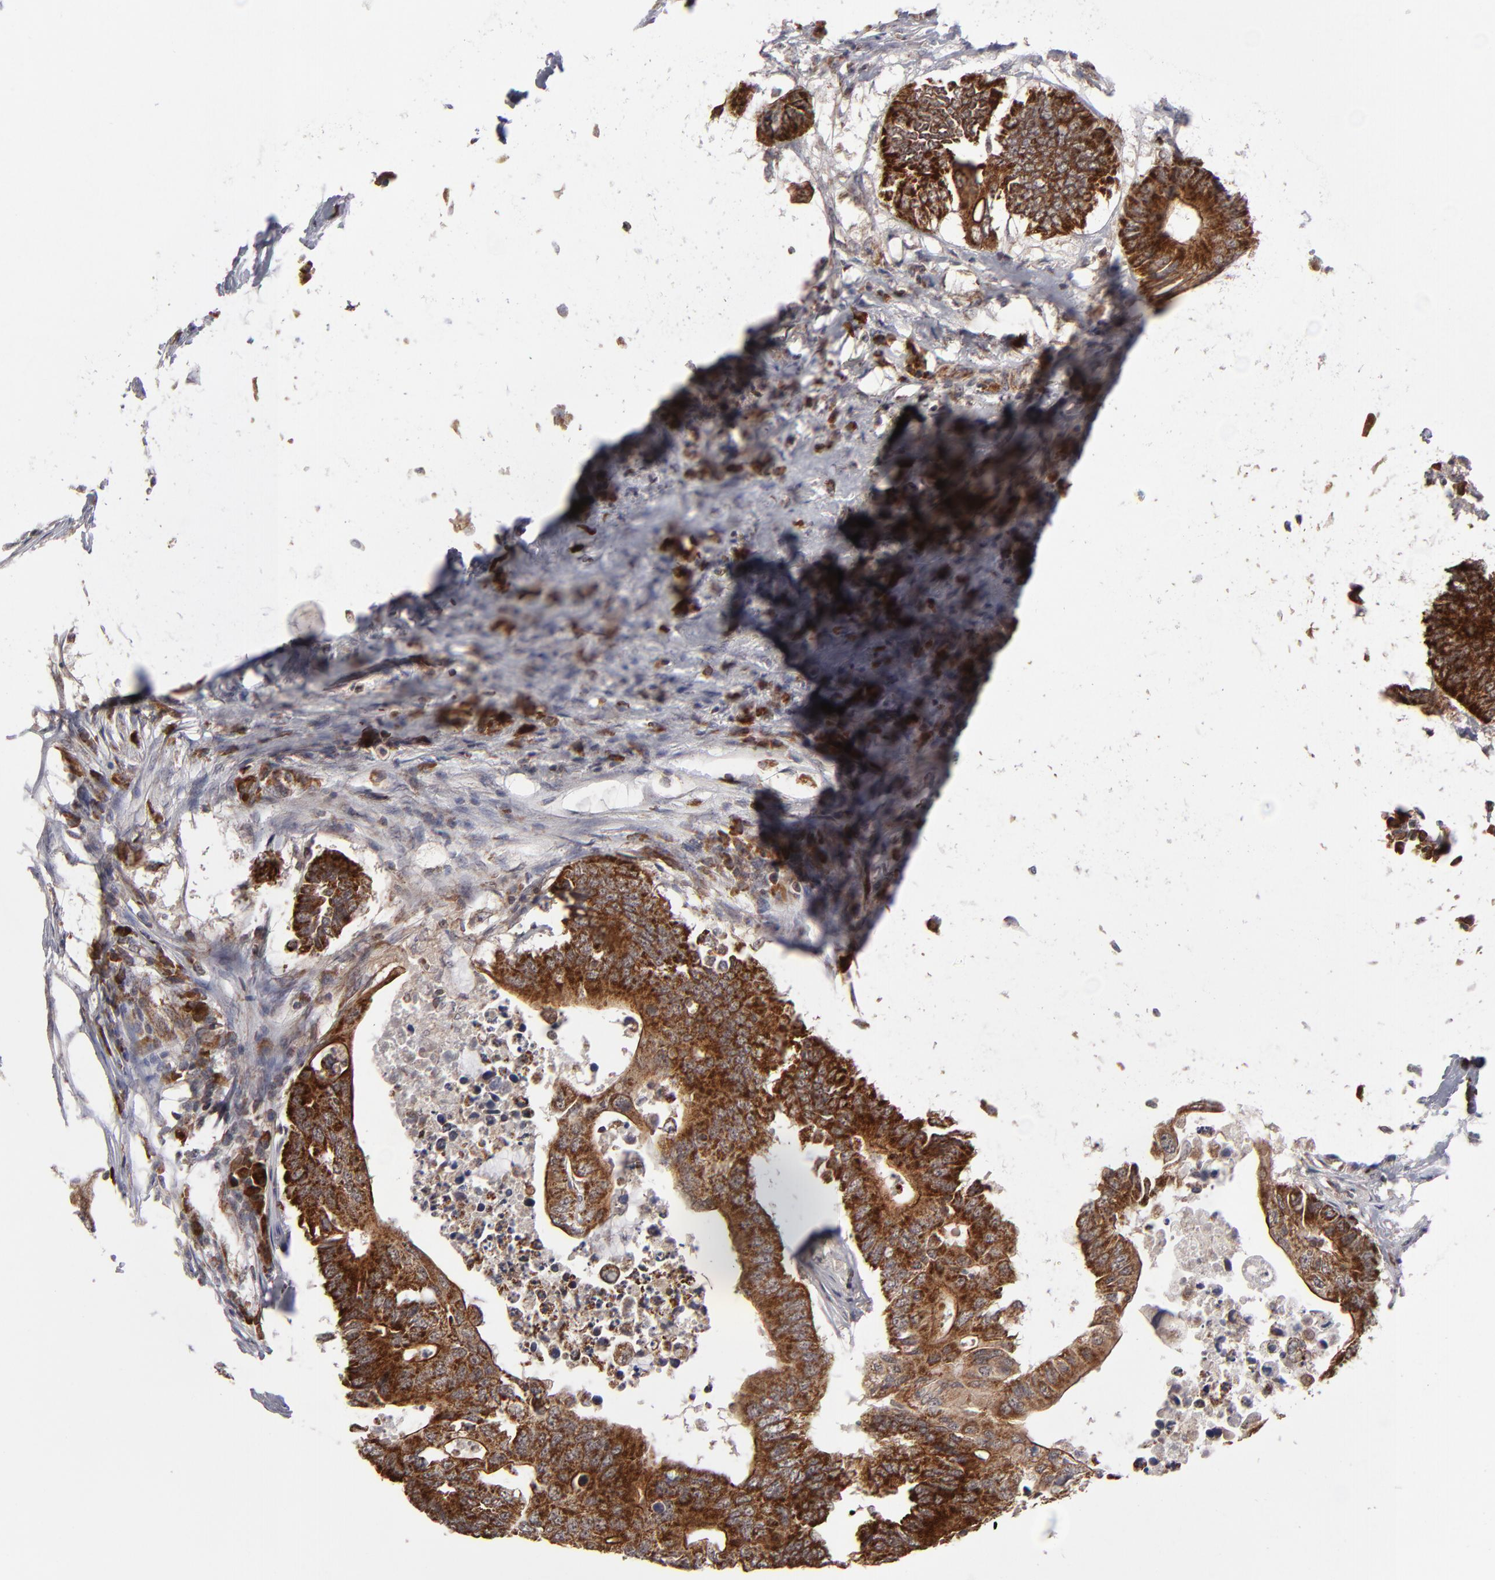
{"staining": {"intensity": "strong", "quantity": ">75%", "location": "cytoplasmic/membranous"}, "tissue": "colorectal cancer", "cell_type": "Tumor cells", "image_type": "cancer", "snomed": [{"axis": "morphology", "description": "Adenocarcinoma, NOS"}, {"axis": "topography", "description": "Colon"}], "caption": "Immunohistochemical staining of colorectal cancer exhibits strong cytoplasmic/membranous protein positivity in approximately >75% of tumor cells.", "gene": "GLCCI1", "patient": {"sex": "male", "age": 71}}